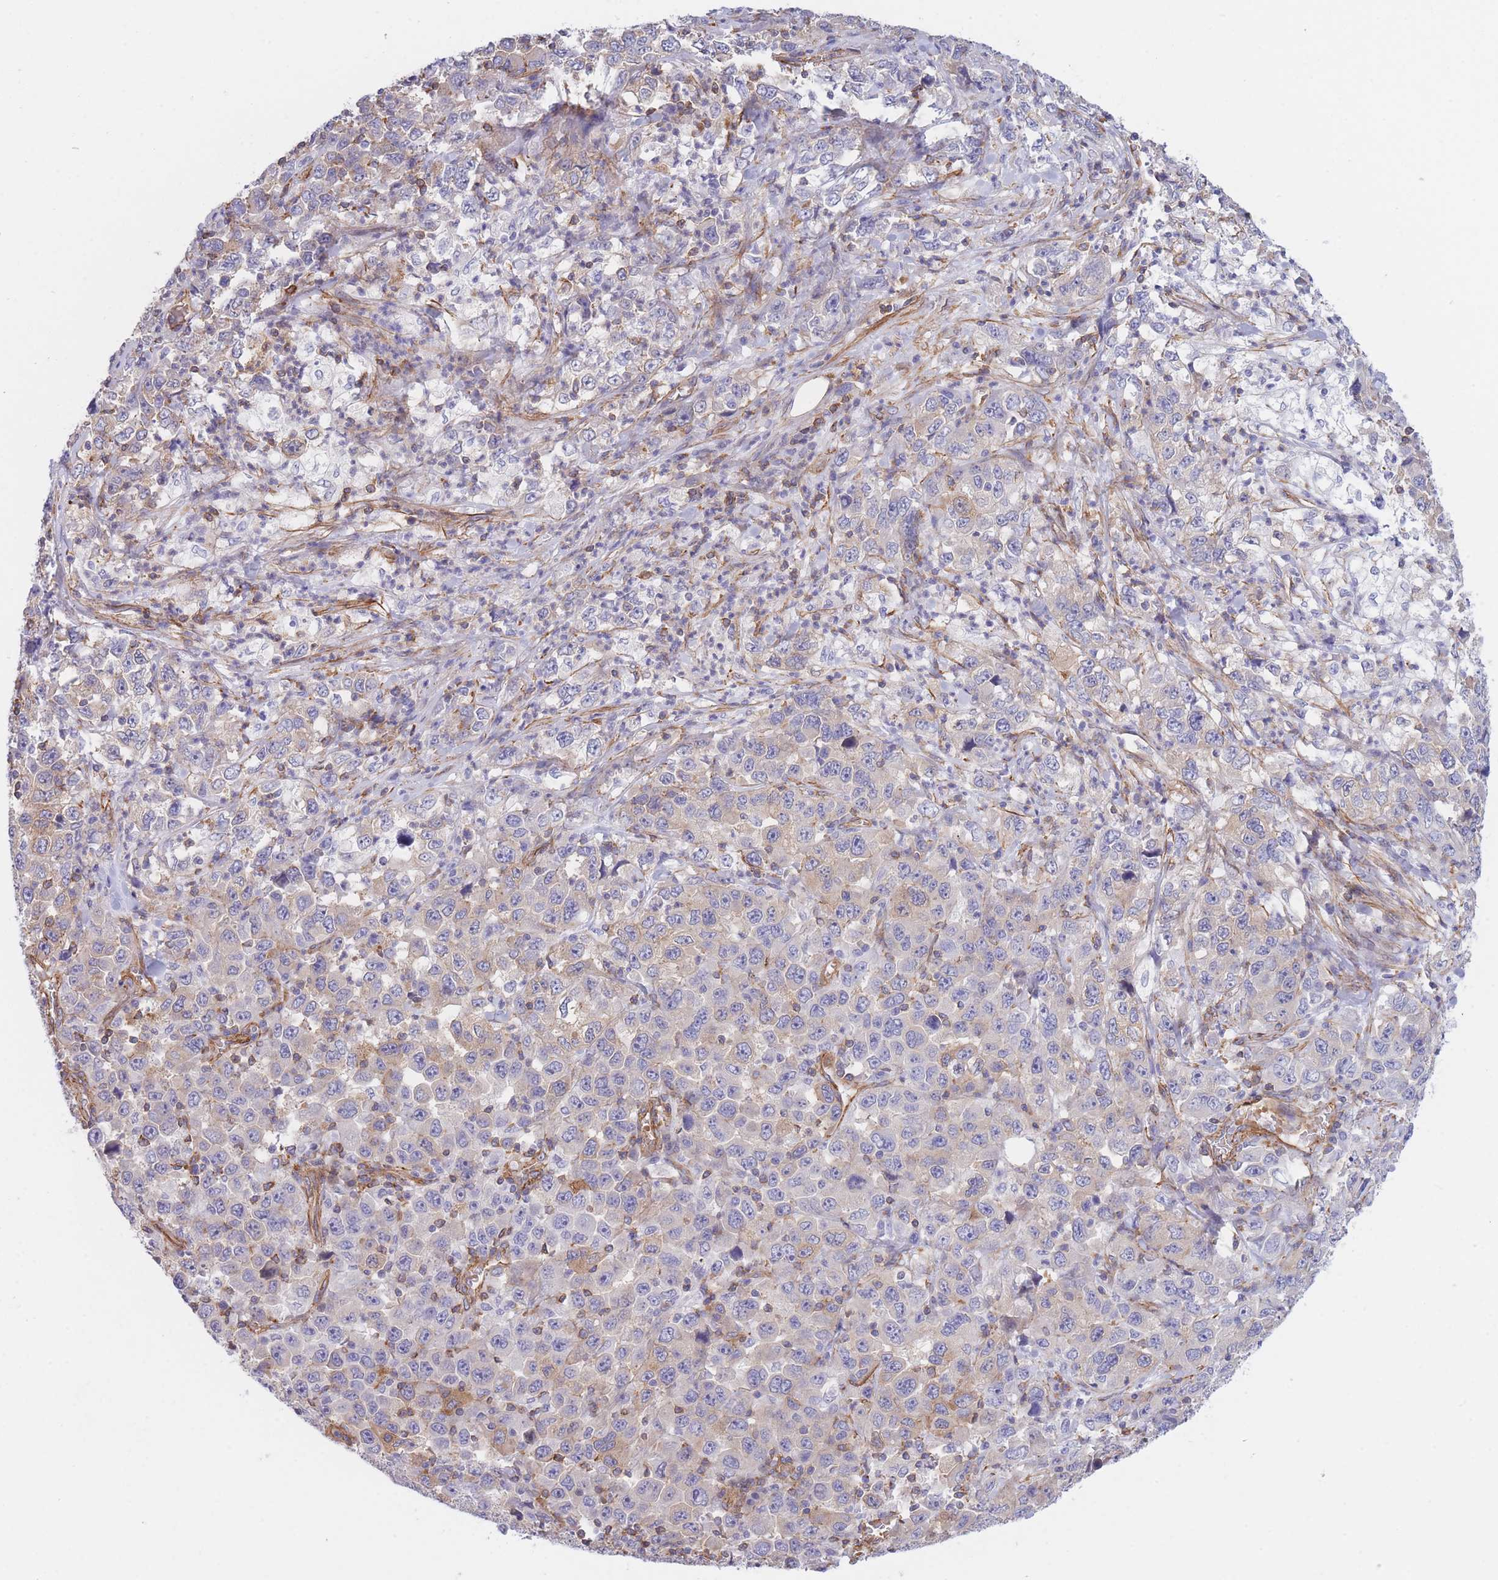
{"staining": {"intensity": "weak", "quantity": "<25%", "location": "cytoplasmic/membranous"}, "tissue": "stomach cancer", "cell_type": "Tumor cells", "image_type": "cancer", "snomed": [{"axis": "morphology", "description": "Normal tissue, NOS"}, {"axis": "morphology", "description": "Adenocarcinoma, NOS"}, {"axis": "topography", "description": "Stomach, upper"}, {"axis": "topography", "description": "Stomach"}], "caption": "This is an immunohistochemistry (IHC) histopathology image of stomach cancer. There is no expression in tumor cells.", "gene": "CDC25B", "patient": {"sex": "male", "age": 59}}